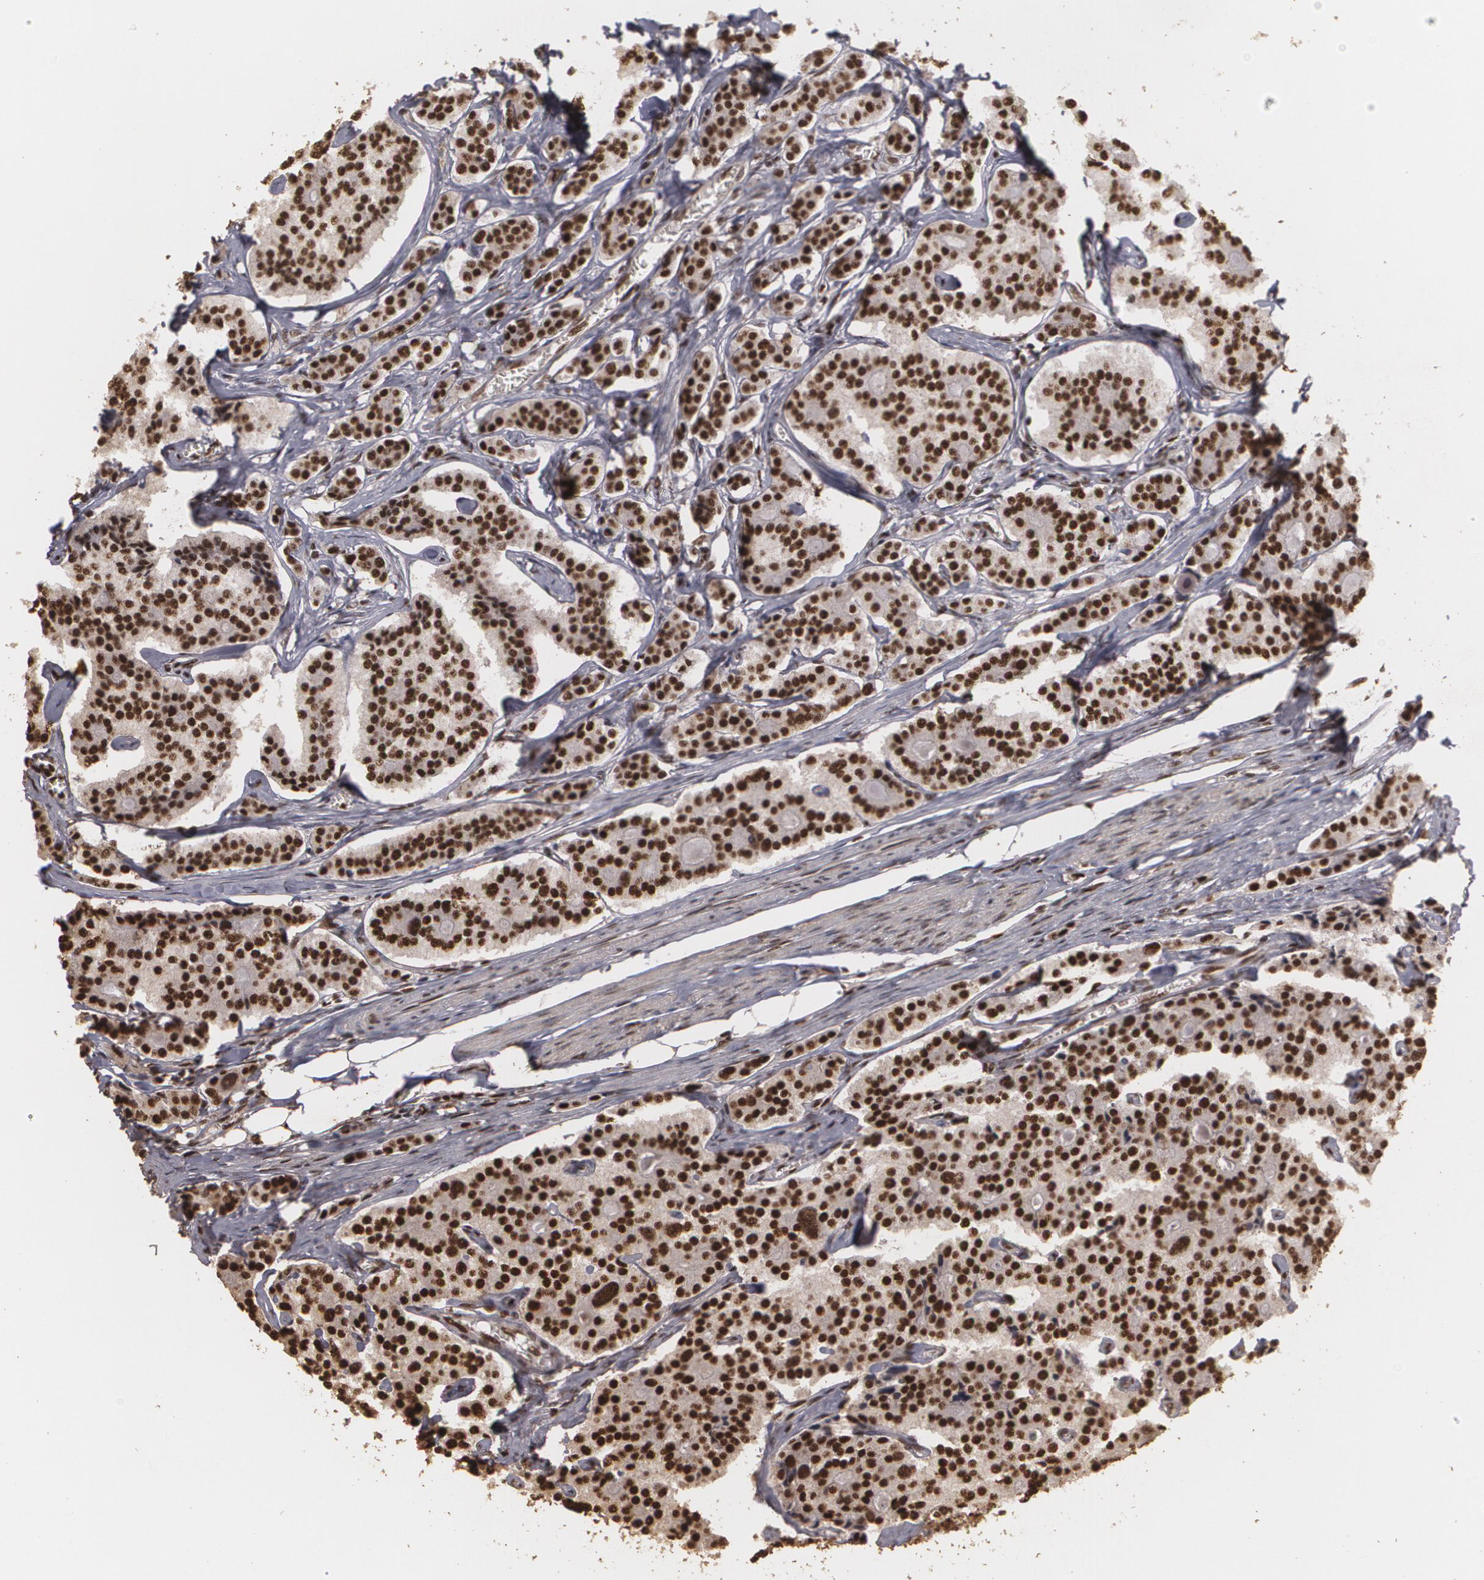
{"staining": {"intensity": "strong", "quantity": ">75%", "location": "cytoplasmic/membranous,nuclear"}, "tissue": "carcinoid", "cell_type": "Tumor cells", "image_type": "cancer", "snomed": [{"axis": "morphology", "description": "Carcinoid, malignant, NOS"}, {"axis": "topography", "description": "Small intestine"}], "caption": "A photomicrograph showing strong cytoplasmic/membranous and nuclear expression in approximately >75% of tumor cells in malignant carcinoid, as visualized by brown immunohistochemical staining.", "gene": "RCOR1", "patient": {"sex": "male", "age": 63}}